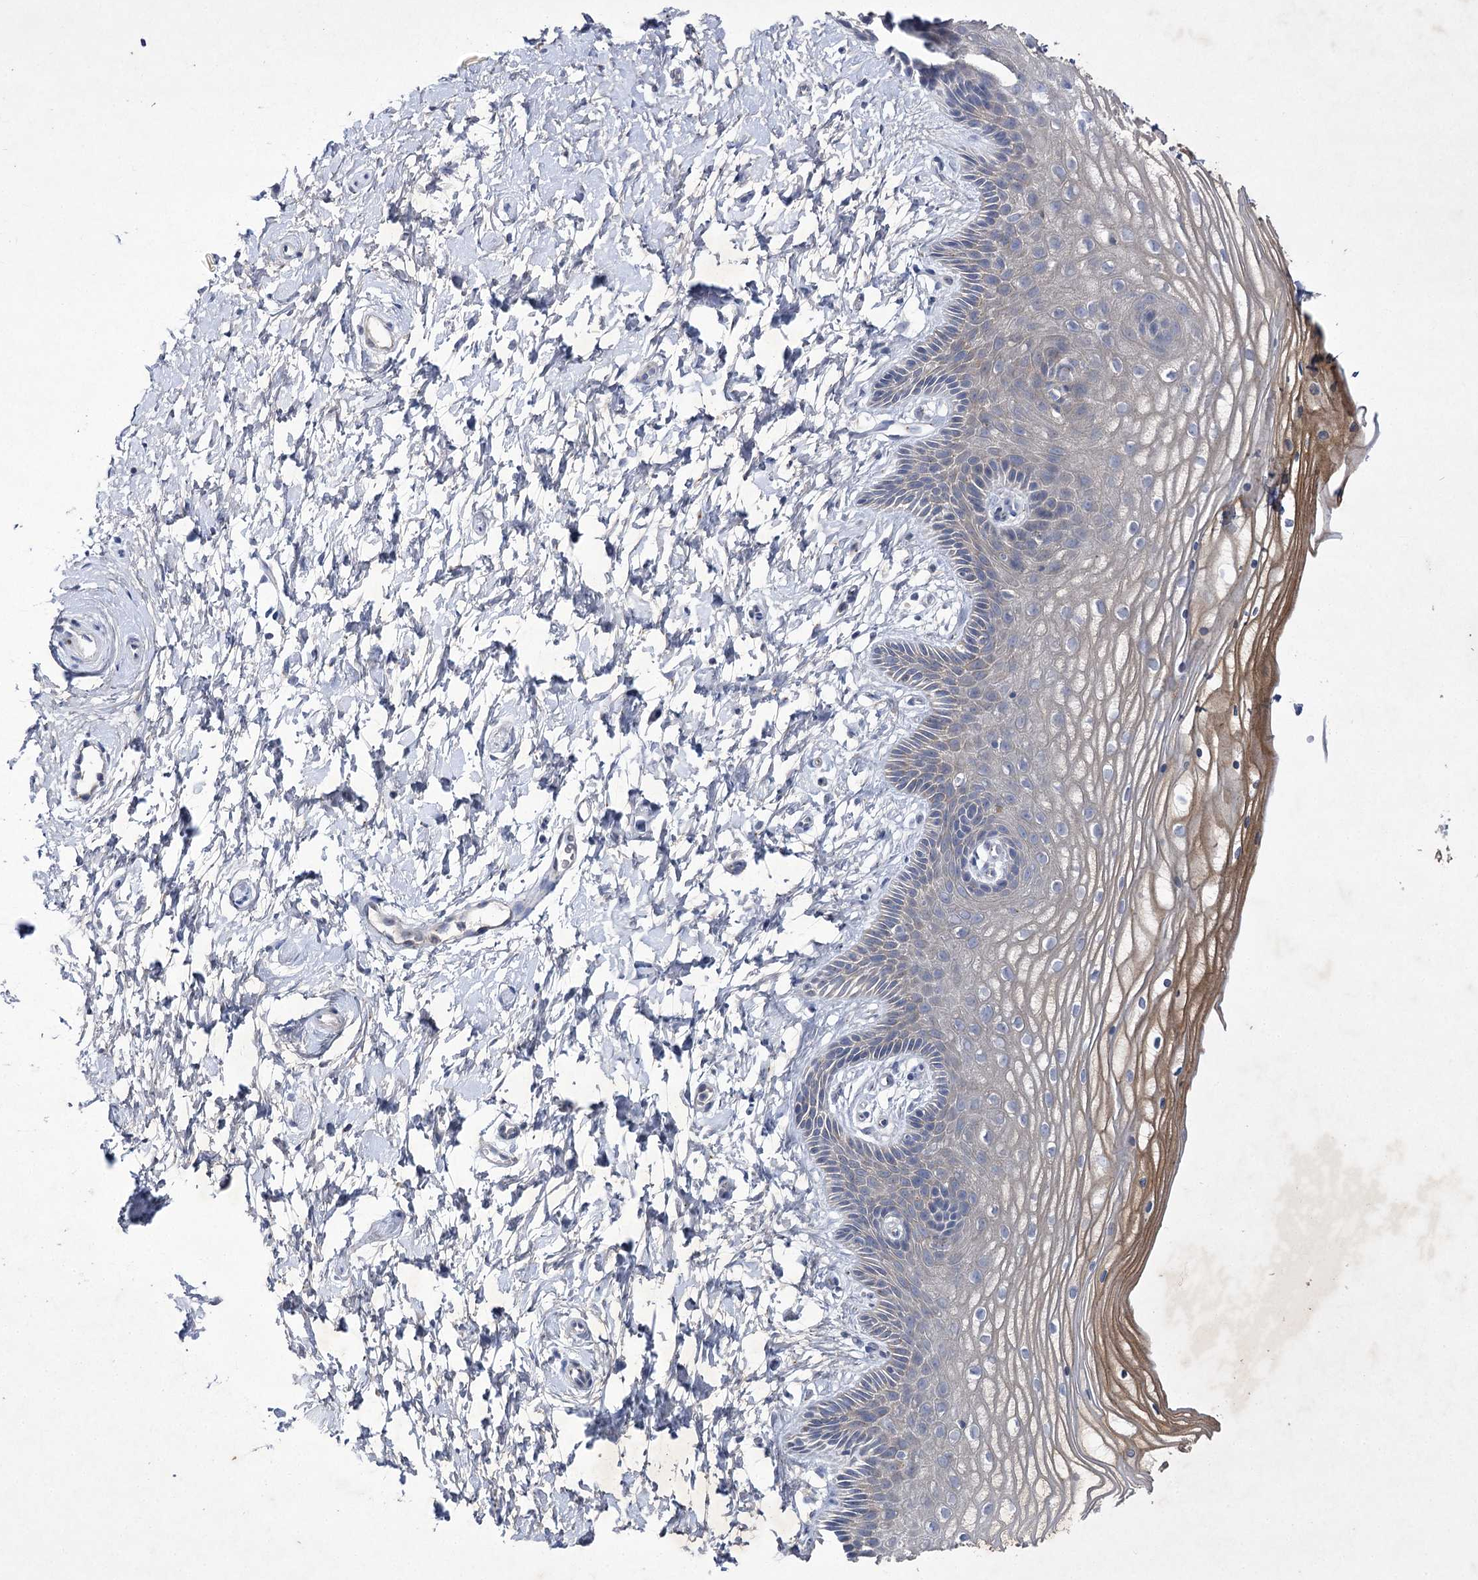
{"staining": {"intensity": "negative", "quantity": "none", "location": "none"}, "tissue": "vagina", "cell_type": "Squamous epithelial cells", "image_type": "normal", "snomed": [{"axis": "morphology", "description": "Normal tissue, NOS"}, {"axis": "topography", "description": "Vagina"}, {"axis": "topography", "description": "Cervix"}], "caption": "Squamous epithelial cells show no significant protein staining in normal vagina.", "gene": "COX15", "patient": {"sex": "female", "age": 40}}